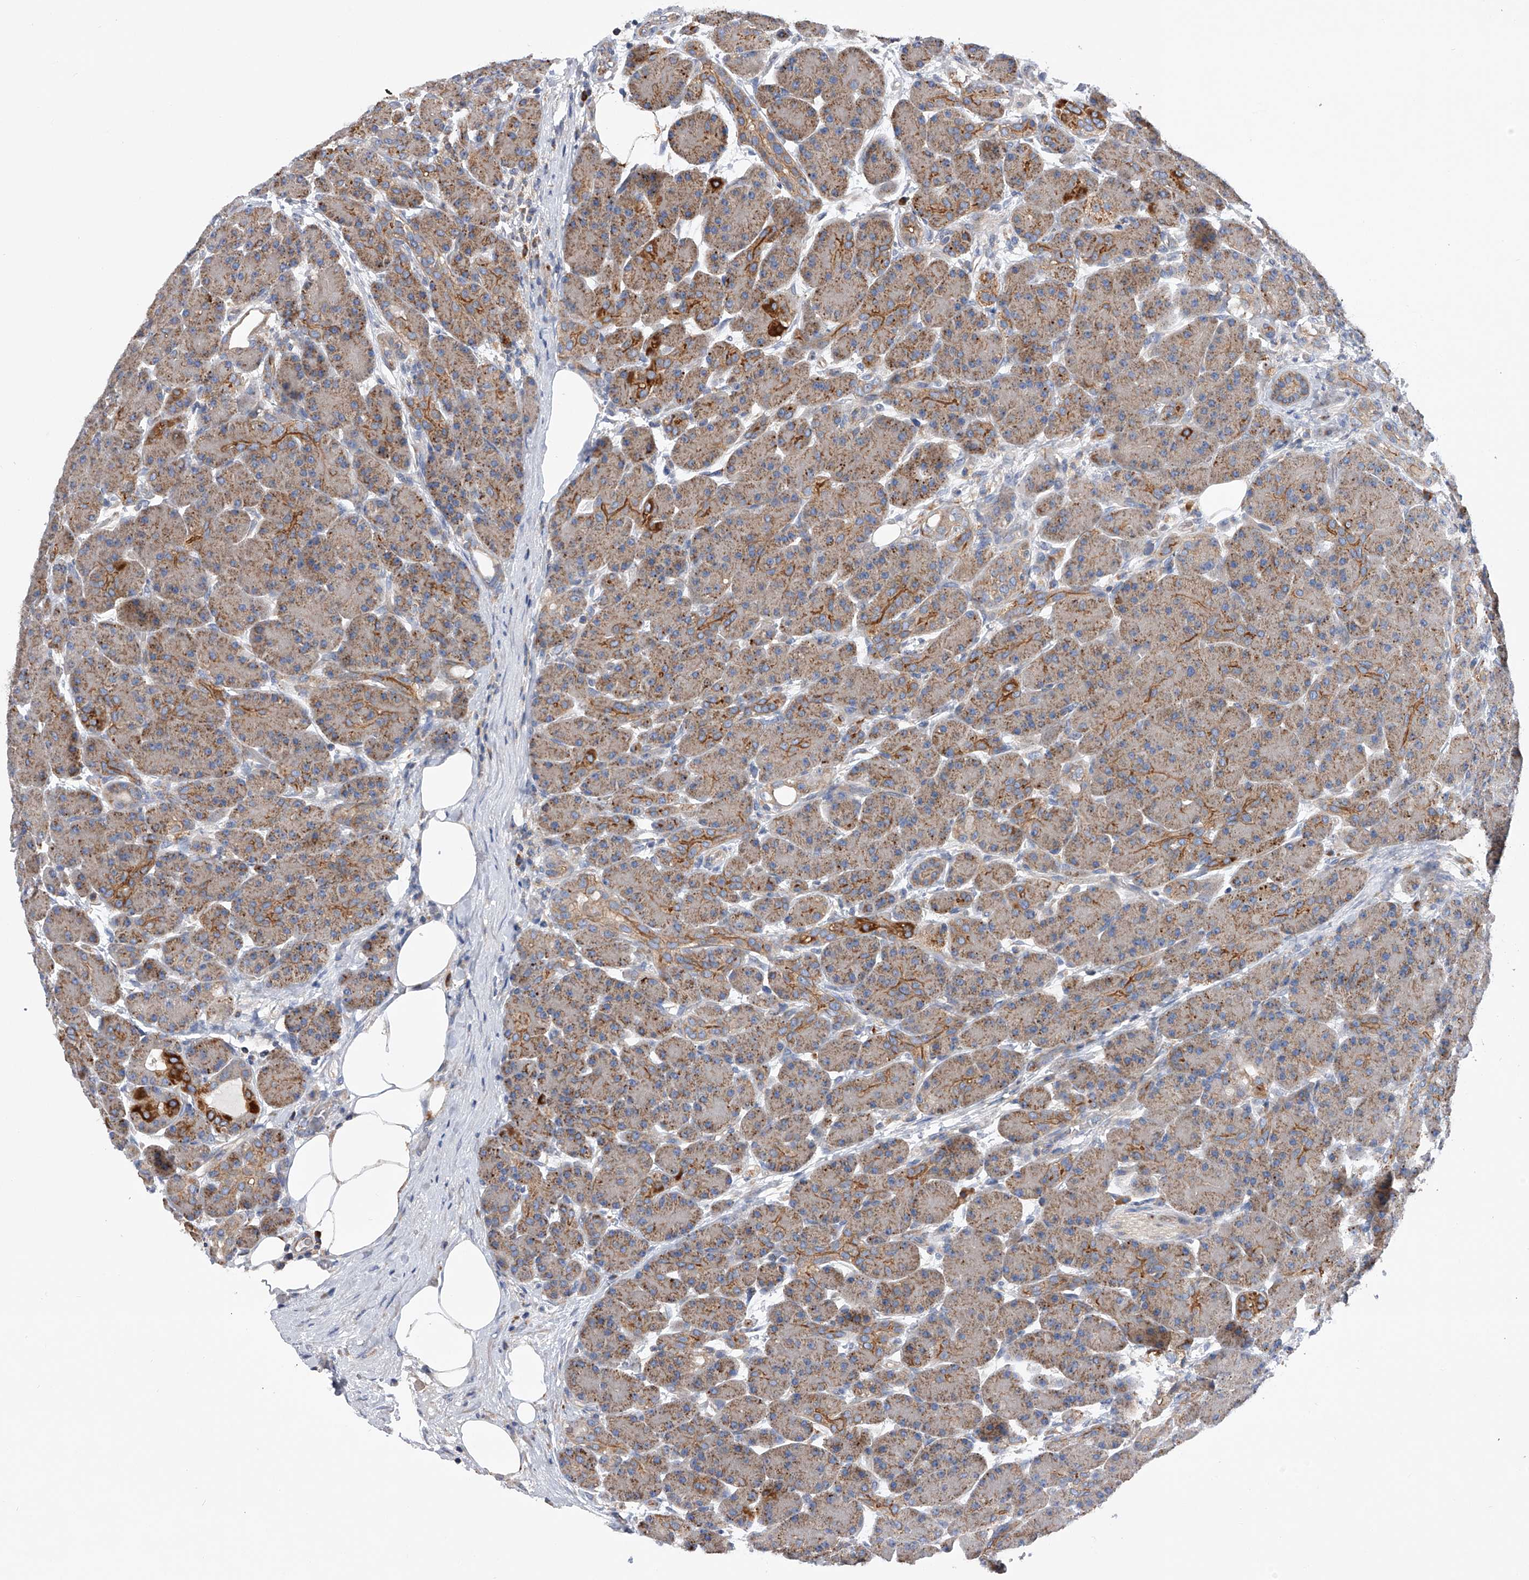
{"staining": {"intensity": "moderate", "quantity": "25%-75%", "location": "cytoplasmic/membranous"}, "tissue": "pancreas", "cell_type": "Exocrine glandular cells", "image_type": "normal", "snomed": [{"axis": "morphology", "description": "Normal tissue, NOS"}, {"axis": "topography", "description": "Pancreas"}], "caption": "This photomicrograph shows immunohistochemistry (IHC) staining of normal pancreas, with medium moderate cytoplasmic/membranous staining in about 25%-75% of exocrine glandular cells.", "gene": "MLYCD", "patient": {"sex": "male", "age": 63}}